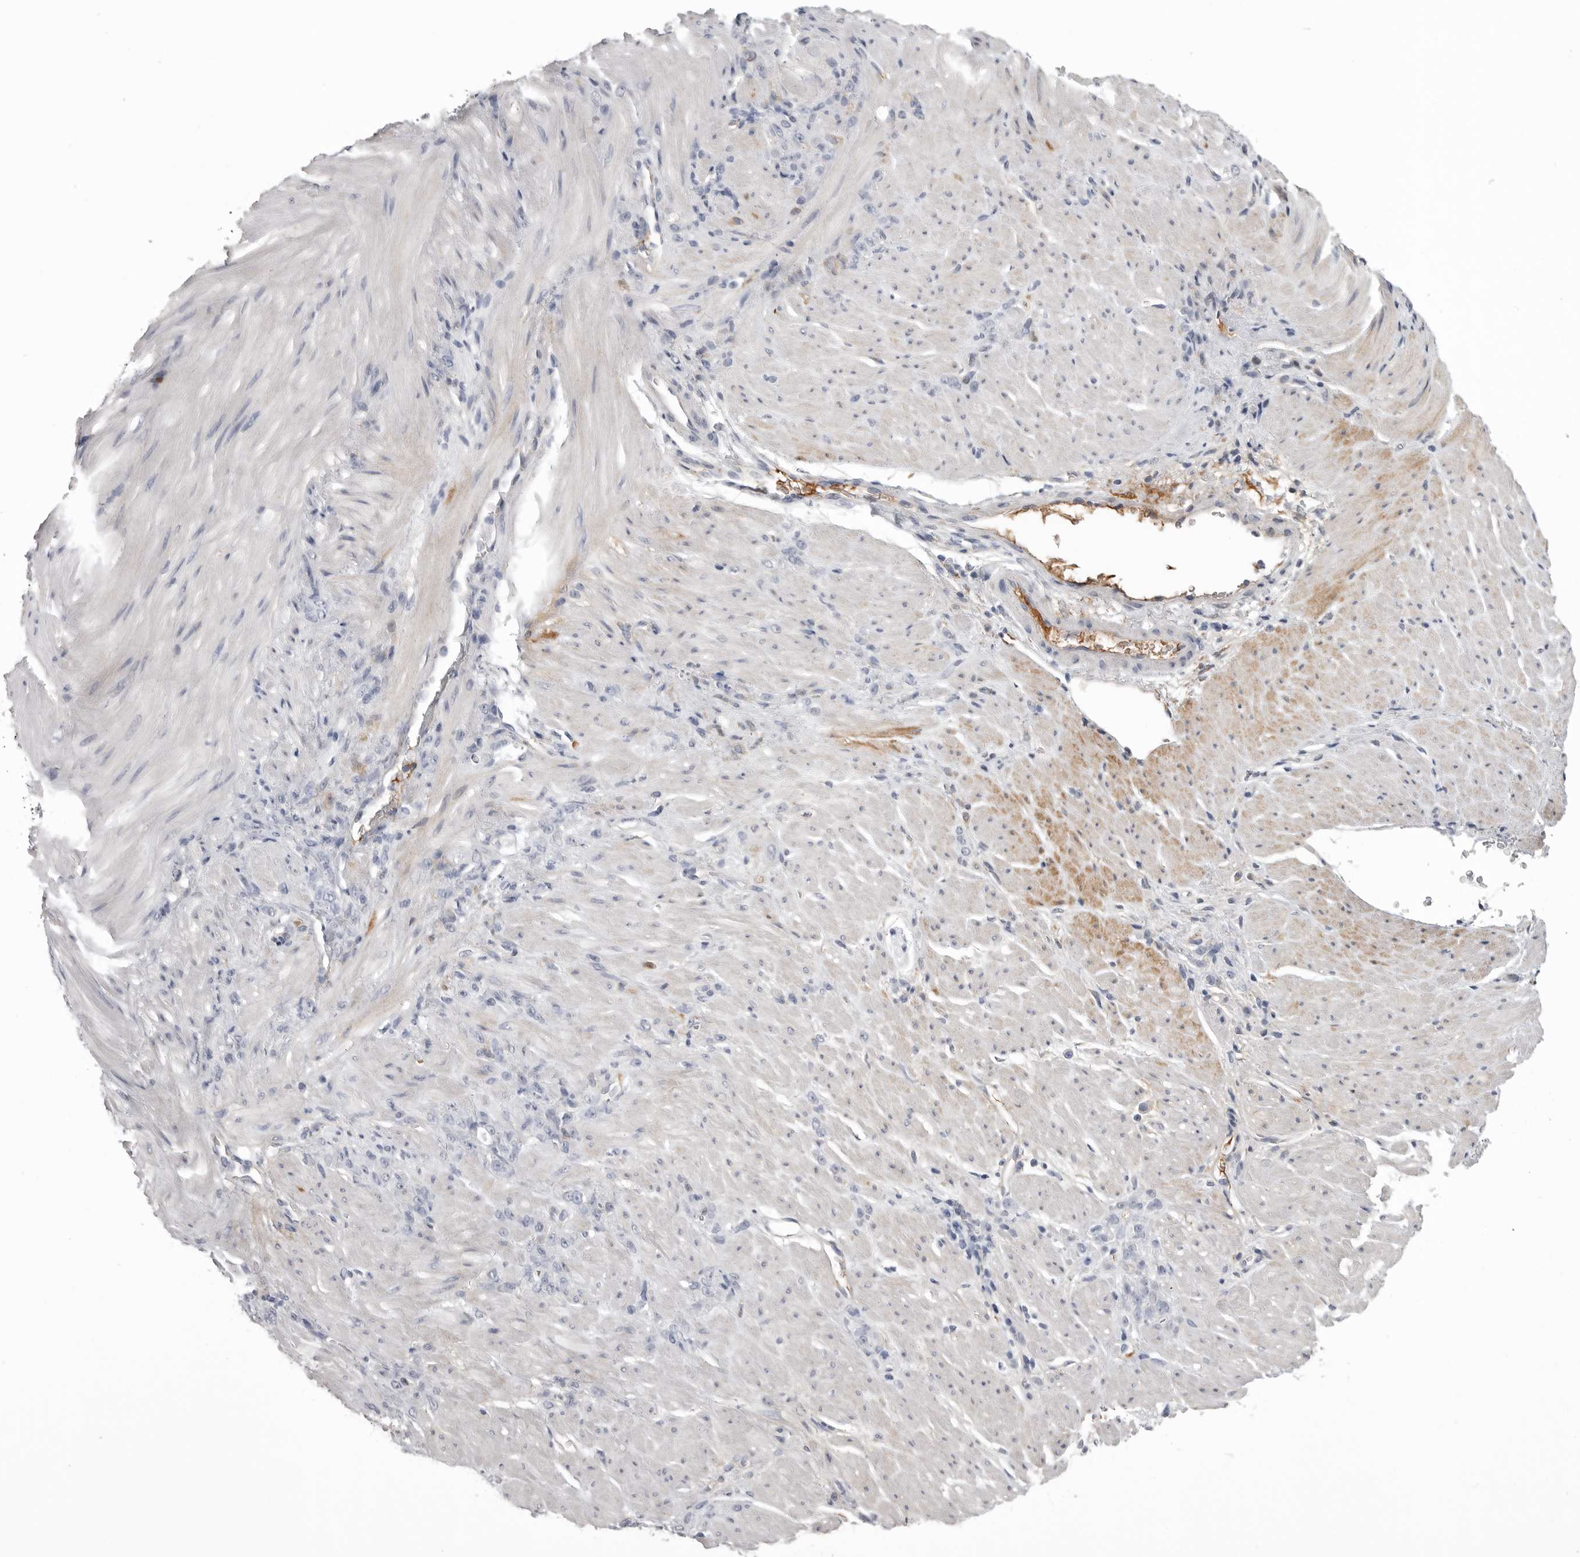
{"staining": {"intensity": "negative", "quantity": "none", "location": "none"}, "tissue": "stomach cancer", "cell_type": "Tumor cells", "image_type": "cancer", "snomed": [{"axis": "morphology", "description": "Normal tissue, NOS"}, {"axis": "morphology", "description": "Adenocarcinoma, NOS"}, {"axis": "topography", "description": "Stomach"}], "caption": "Photomicrograph shows no protein staining in tumor cells of adenocarcinoma (stomach) tissue.", "gene": "SERPING1", "patient": {"sex": "male", "age": 82}}